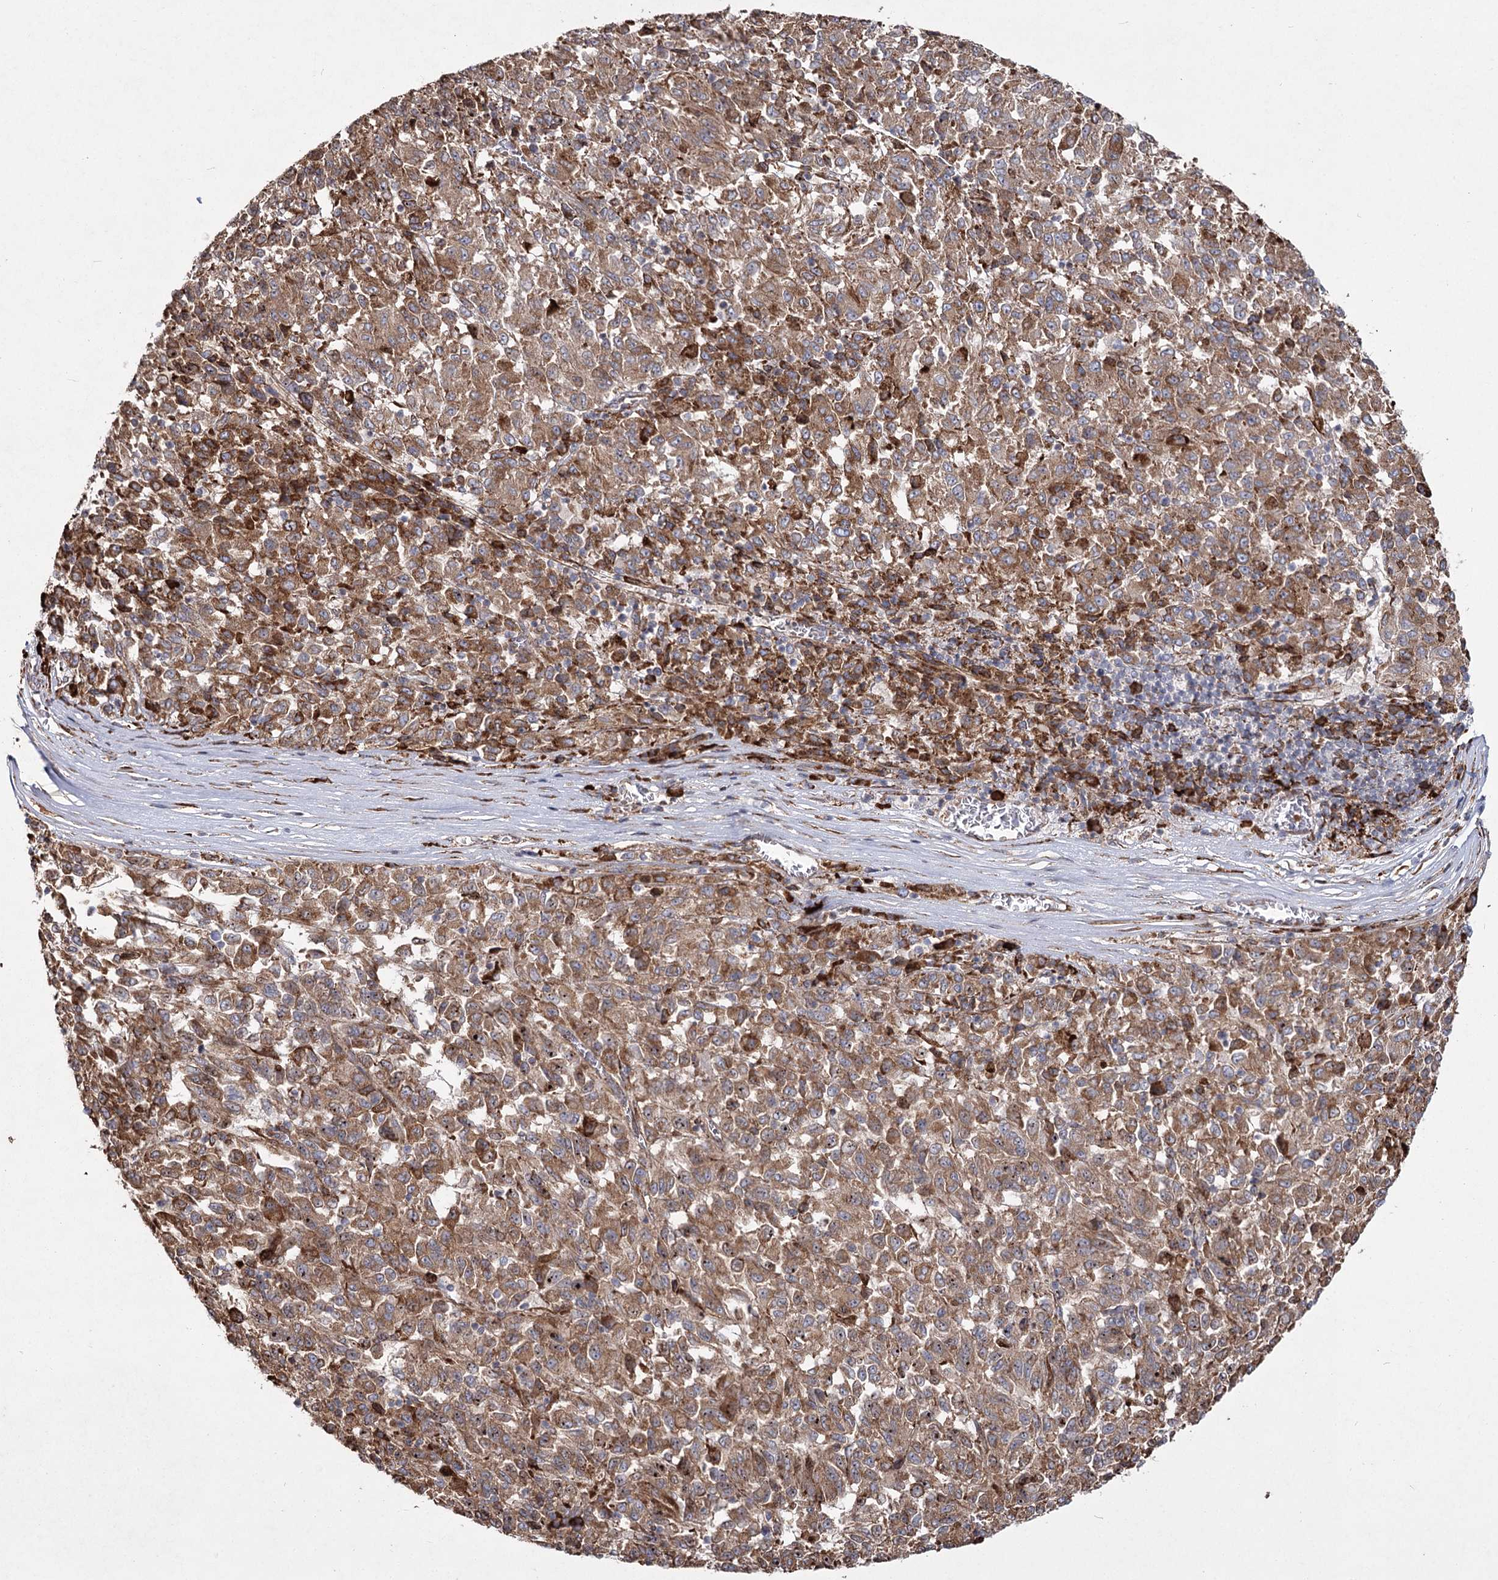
{"staining": {"intensity": "moderate", "quantity": ">75%", "location": "cytoplasmic/membranous"}, "tissue": "melanoma", "cell_type": "Tumor cells", "image_type": "cancer", "snomed": [{"axis": "morphology", "description": "Malignant melanoma, Metastatic site"}, {"axis": "topography", "description": "Lung"}], "caption": "An immunohistochemistry histopathology image of neoplastic tissue is shown. Protein staining in brown shows moderate cytoplasmic/membranous positivity in malignant melanoma (metastatic site) within tumor cells. The staining was performed using DAB (3,3'-diaminobenzidine), with brown indicating positive protein expression. Nuclei are stained blue with hematoxylin.", "gene": "NHLRC2", "patient": {"sex": "male", "age": 64}}